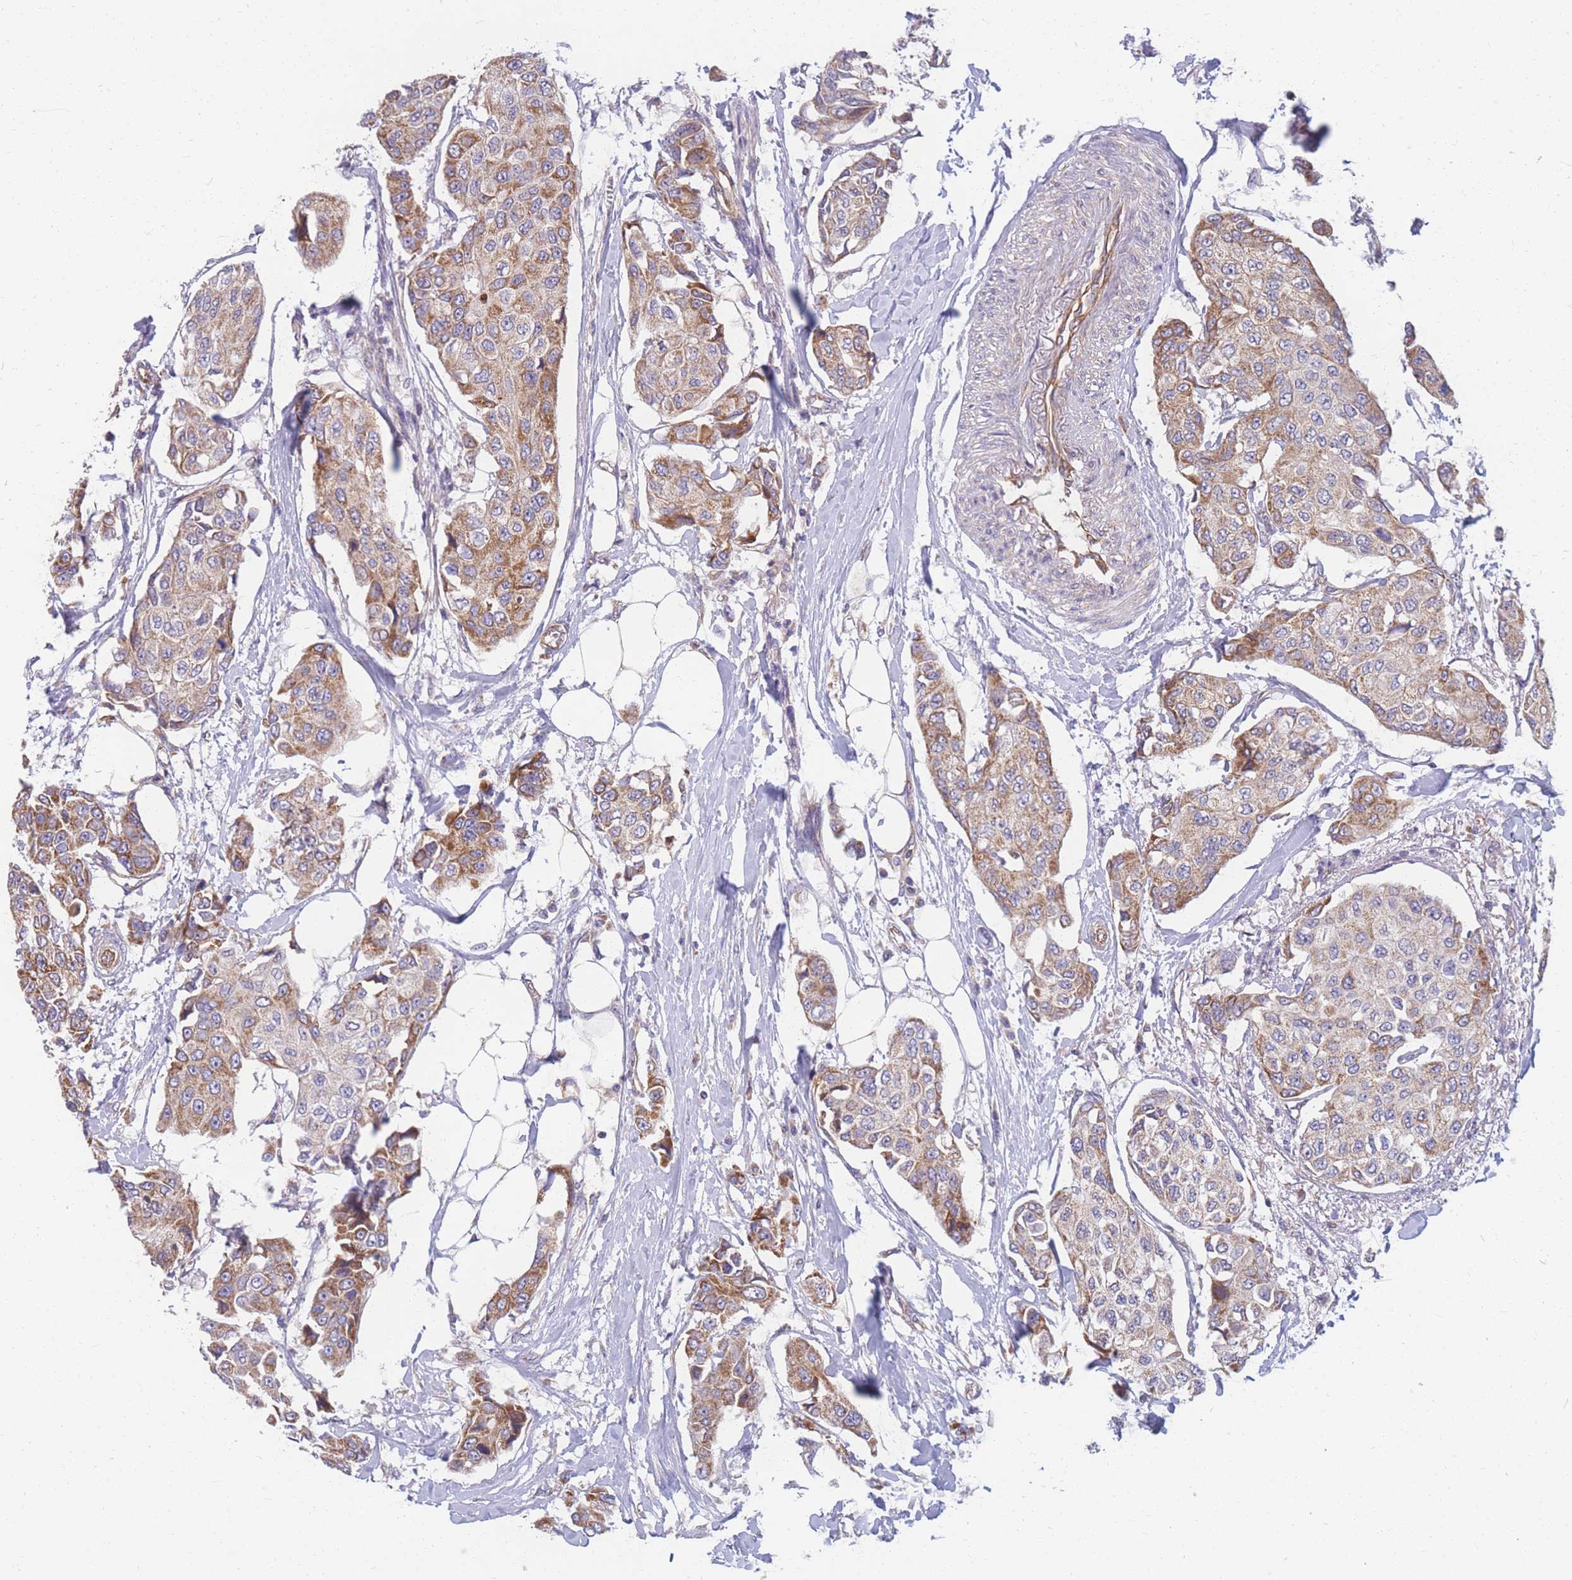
{"staining": {"intensity": "moderate", "quantity": ">75%", "location": "cytoplasmic/membranous"}, "tissue": "breast cancer", "cell_type": "Tumor cells", "image_type": "cancer", "snomed": [{"axis": "morphology", "description": "Duct carcinoma"}, {"axis": "topography", "description": "Breast"}], "caption": "Immunohistochemistry (DAB (3,3'-diaminobenzidine)) staining of breast cancer demonstrates moderate cytoplasmic/membranous protein positivity in about >75% of tumor cells. (DAB (3,3'-diaminobenzidine) IHC, brown staining for protein, blue staining for nuclei).", "gene": "MRPS9", "patient": {"sex": "female", "age": 80}}